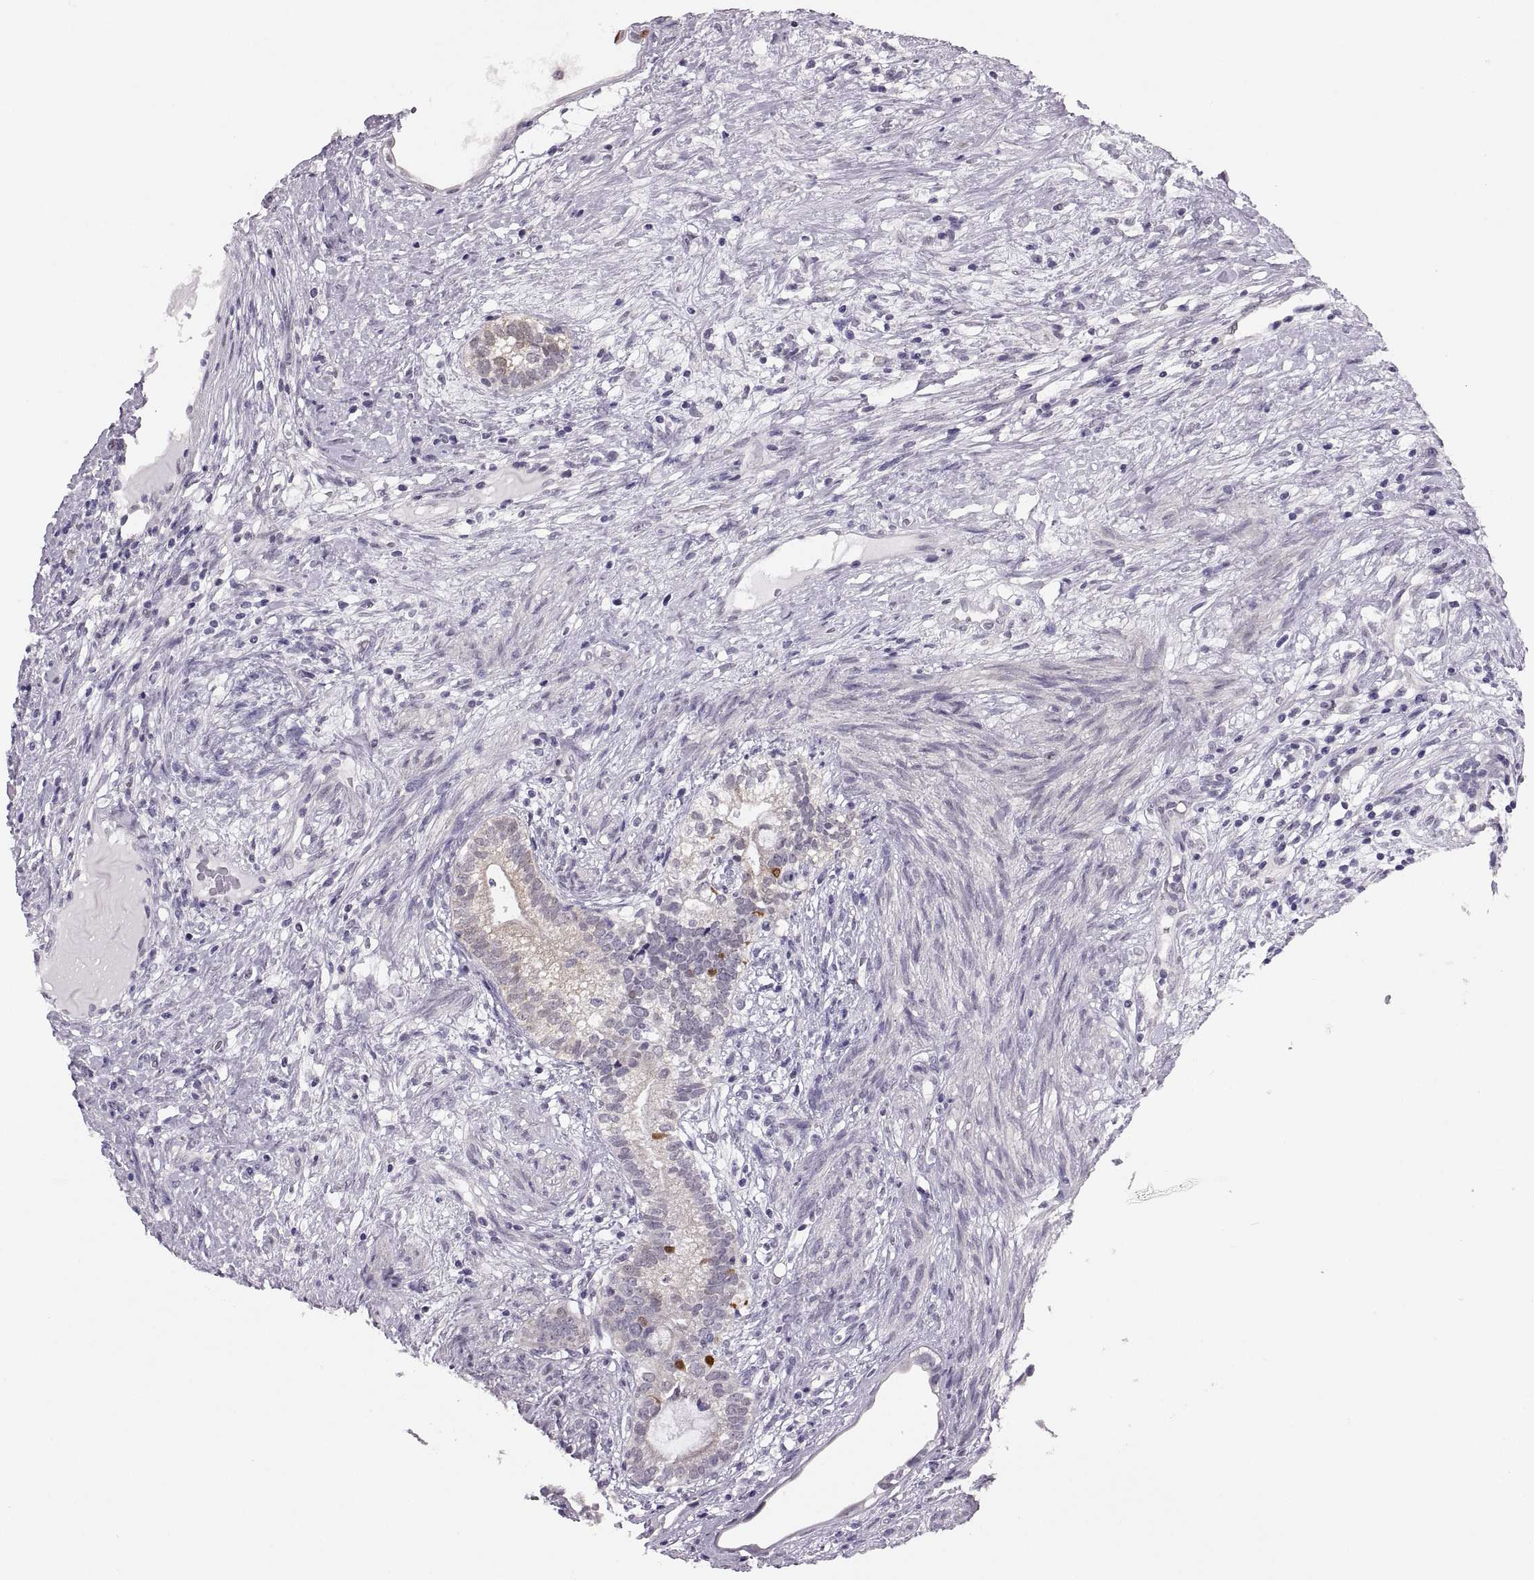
{"staining": {"intensity": "negative", "quantity": "none", "location": "none"}, "tissue": "testis cancer", "cell_type": "Tumor cells", "image_type": "cancer", "snomed": [{"axis": "morphology", "description": "Seminoma, NOS"}, {"axis": "morphology", "description": "Carcinoma, Embryonal, NOS"}, {"axis": "topography", "description": "Testis"}], "caption": "The micrograph shows no significant positivity in tumor cells of testis cancer (seminoma). (DAB immunohistochemistry visualized using brightfield microscopy, high magnification).", "gene": "ADH6", "patient": {"sex": "male", "age": 41}}